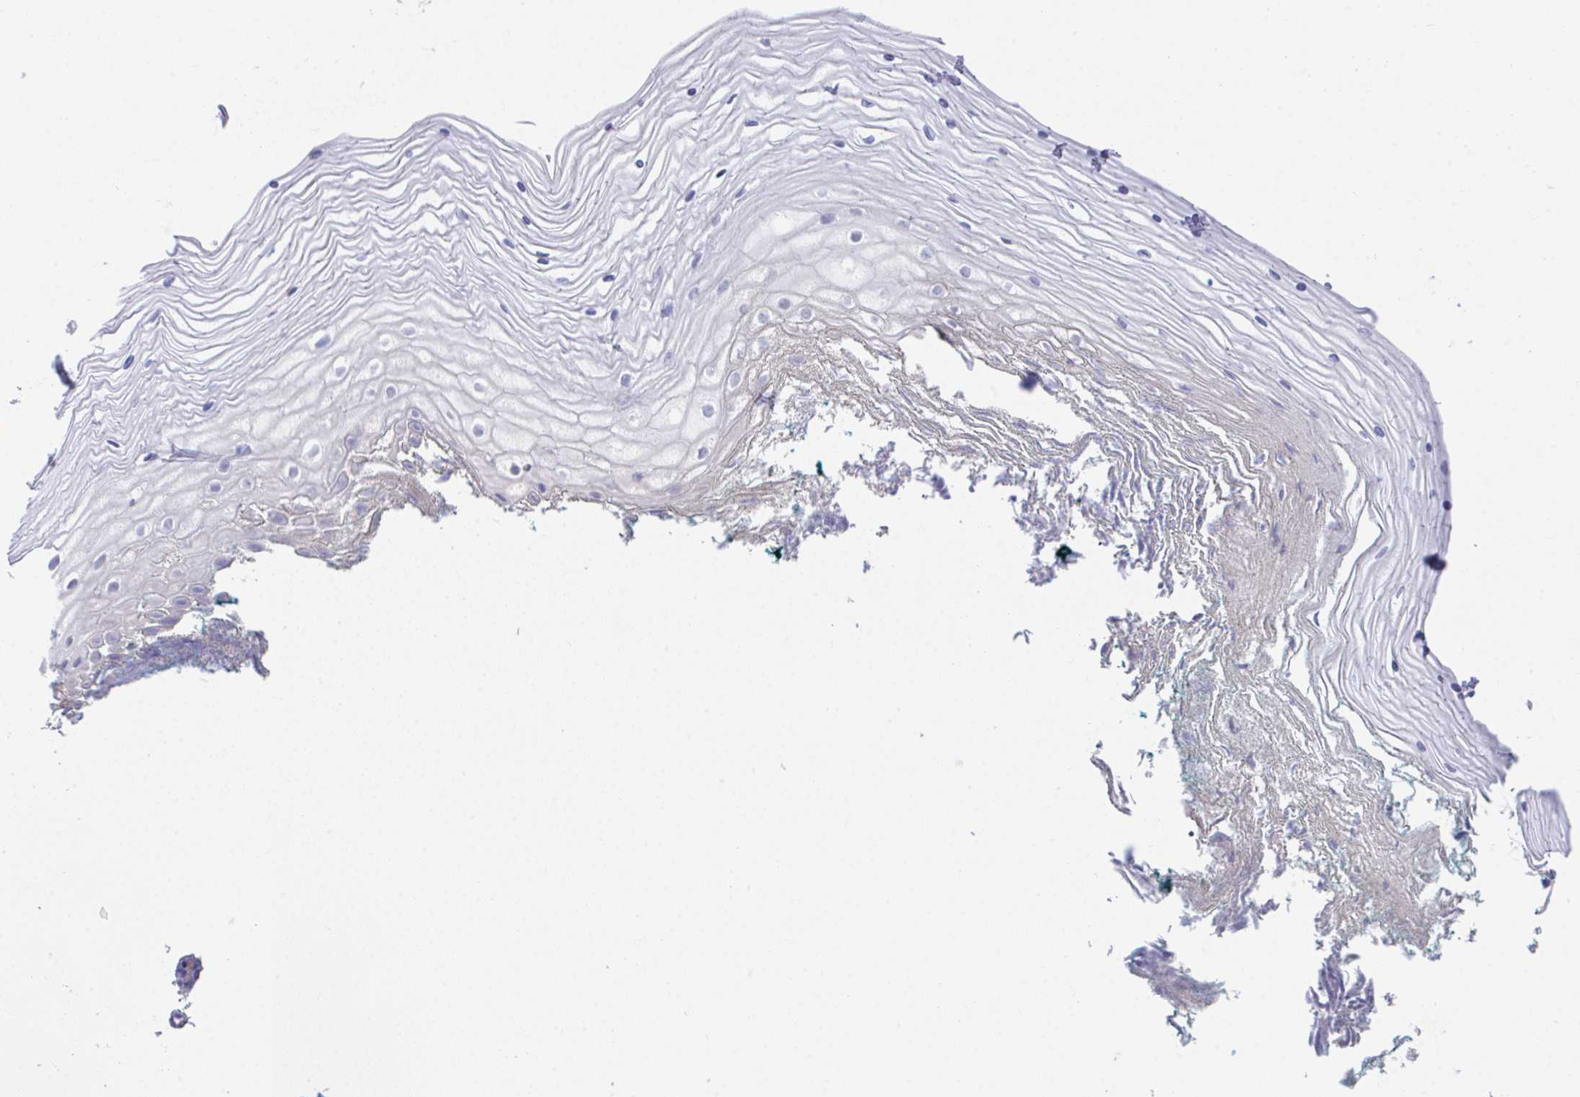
{"staining": {"intensity": "negative", "quantity": "none", "location": "none"}, "tissue": "vagina", "cell_type": "Squamous epithelial cells", "image_type": "normal", "snomed": [{"axis": "morphology", "description": "Normal tissue, NOS"}, {"axis": "topography", "description": "Vagina"}], "caption": "Squamous epithelial cells show no significant protein expression in benign vagina. The staining is performed using DAB (3,3'-diaminobenzidine) brown chromogen with nuclei counter-stained in using hematoxylin.", "gene": "HOXB4", "patient": {"sex": "female", "age": 38}}